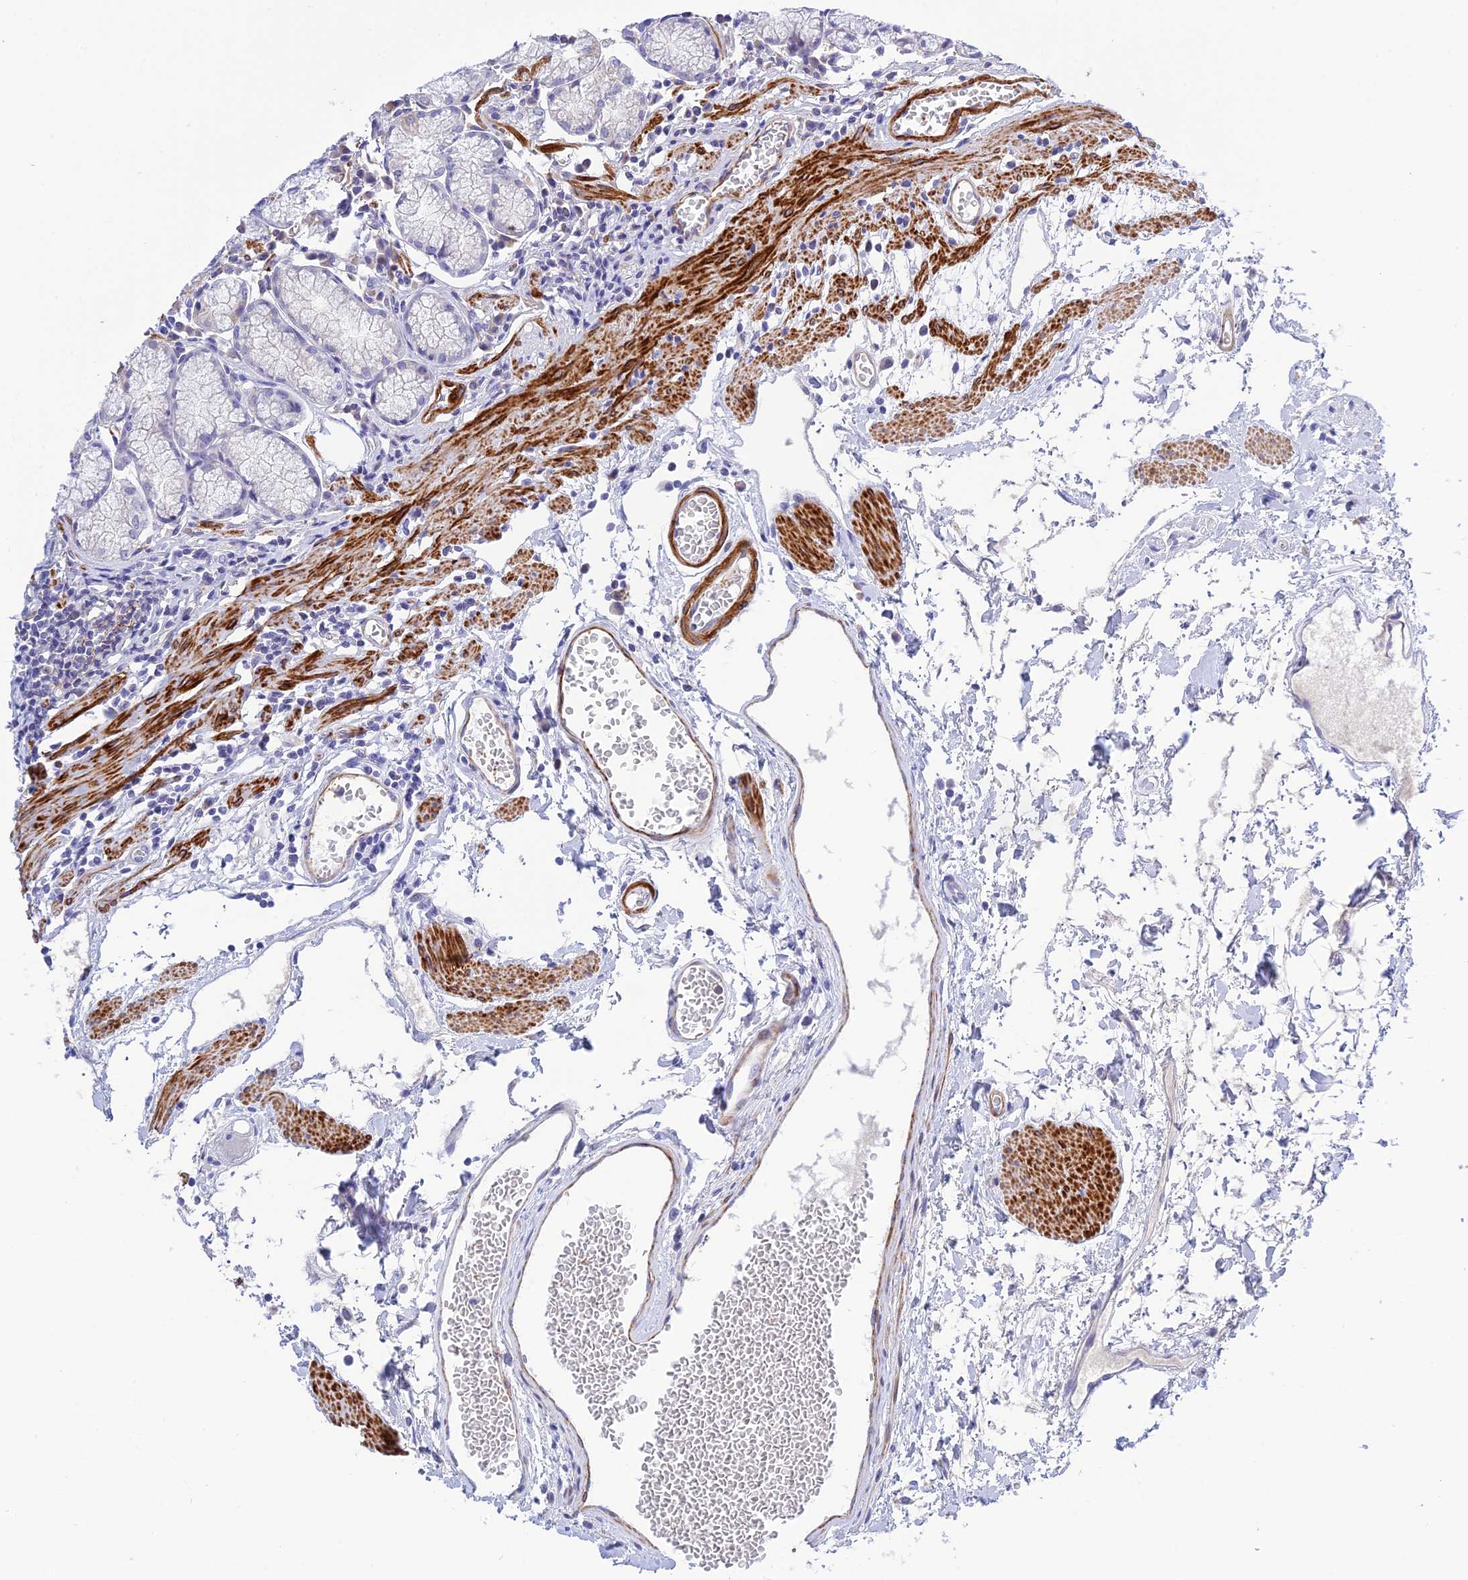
{"staining": {"intensity": "weak", "quantity": "<25%", "location": "cytoplasmic/membranous"}, "tissue": "stomach", "cell_type": "Glandular cells", "image_type": "normal", "snomed": [{"axis": "morphology", "description": "Normal tissue, NOS"}, {"axis": "topography", "description": "Stomach"}], "caption": "An immunohistochemistry (IHC) micrograph of normal stomach is shown. There is no staining in glandular cells of stomach.", "gene": "ZDHHC16", "patient": {"sex": "male", "age": 55}}